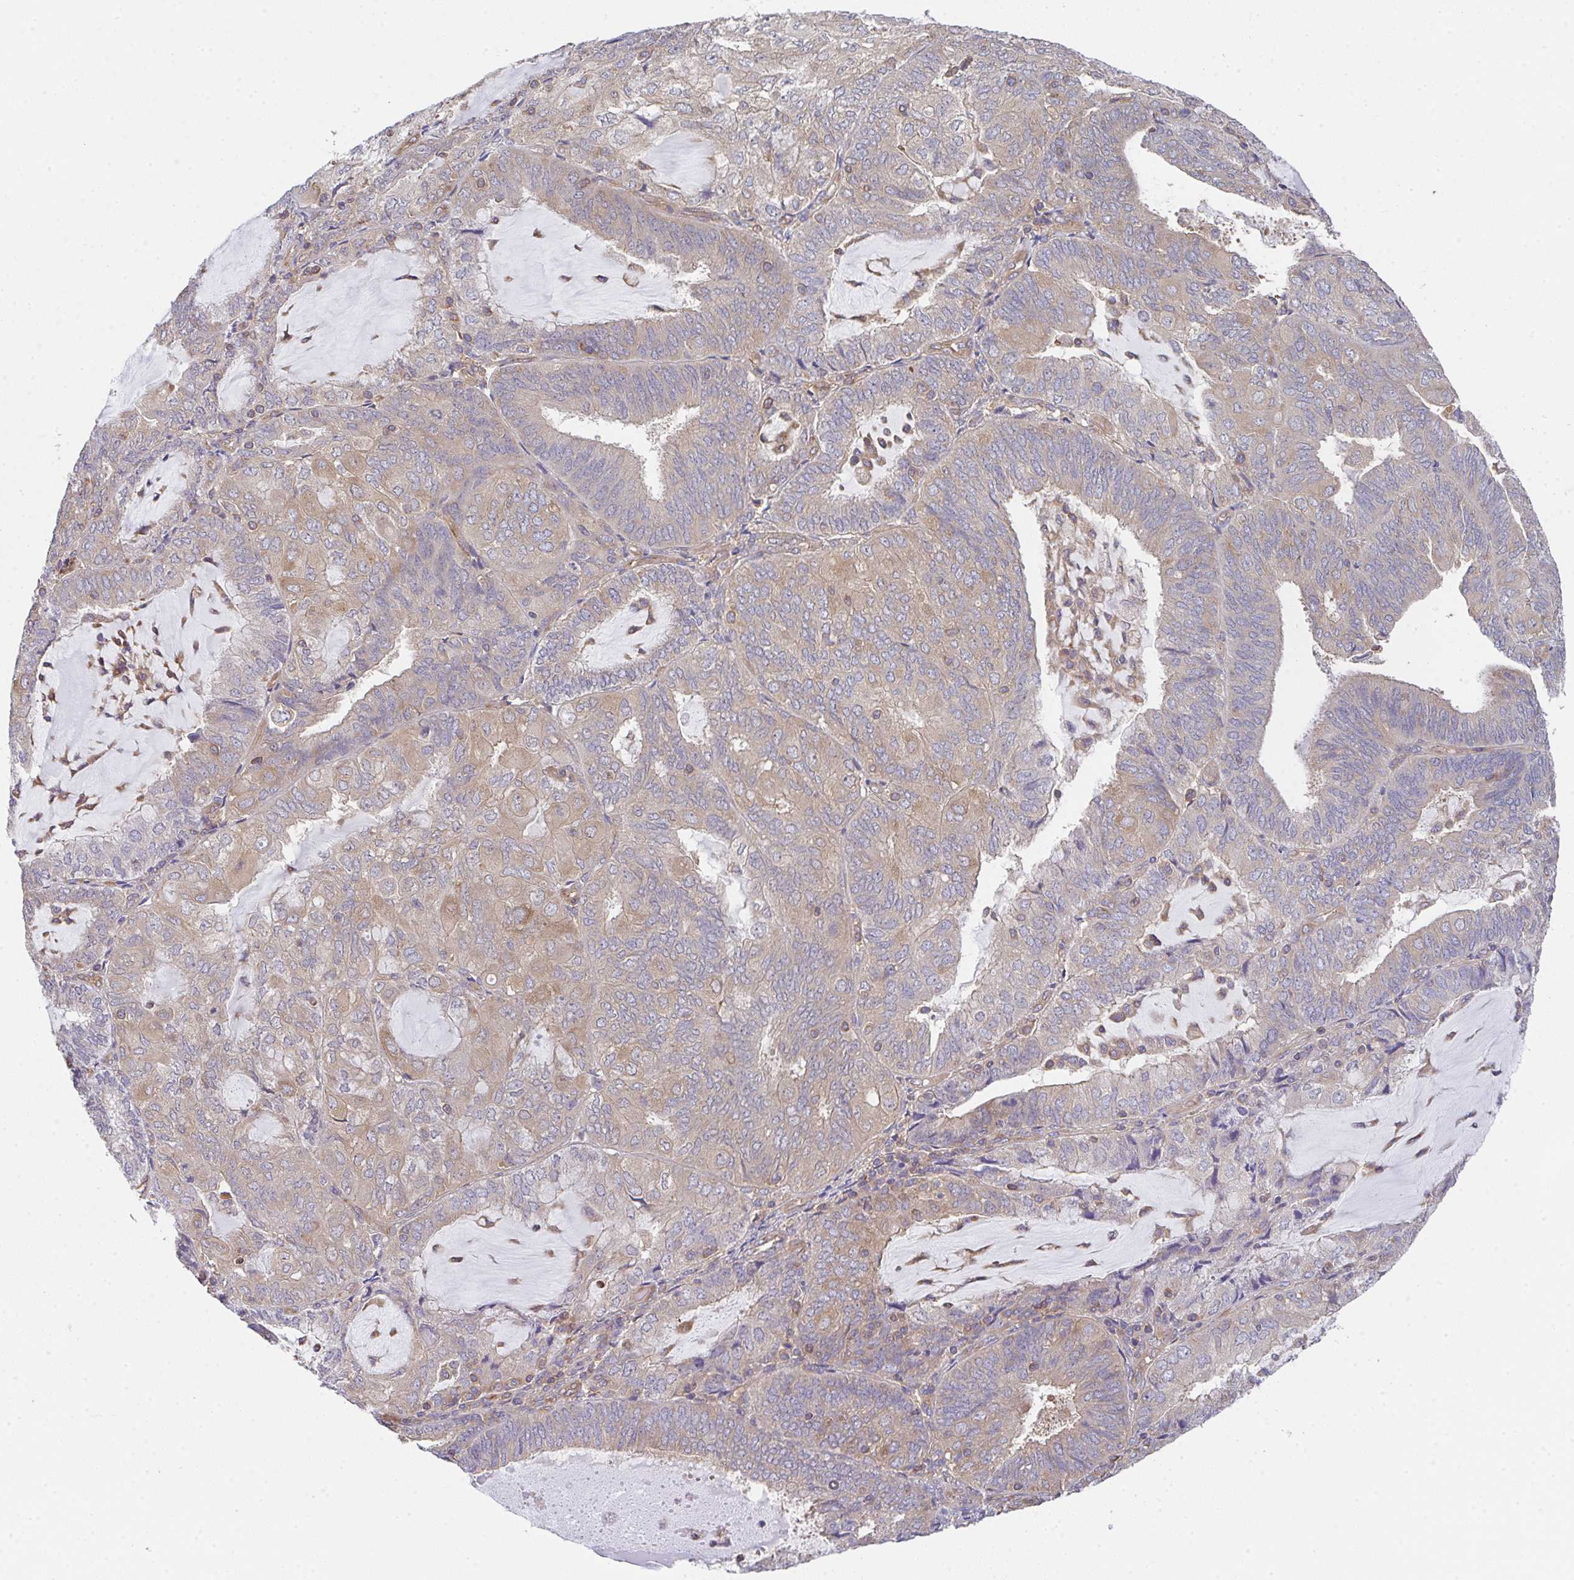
{"staining": {"intensity": "moderate", "quantity": "<25%", "location": "cytoplasmic/membranous"}, "tissue": "endometrial cancer", "cell_type": "Tumor cells", "image_type": "cancer", "snomed": [{"axis": "morphology", "description": "Adenocarcinoma, NOS"}, {"axis": "topography", "description": "Endometrium"}], "caption": "IHC (DAB) staining of endometrial adenocarcinoma exhibits moderate cytoplasmic/membranous protein staining in approximately <25% of tumor cells. (Stains: DAB (3,3'-diaminobenzidine) in brown, nuclei in blue, Microscopy: brightfield microscopy at high magnification).", "gene": "TMEM229A", "patient": {"sex": "female", "age": 81}}